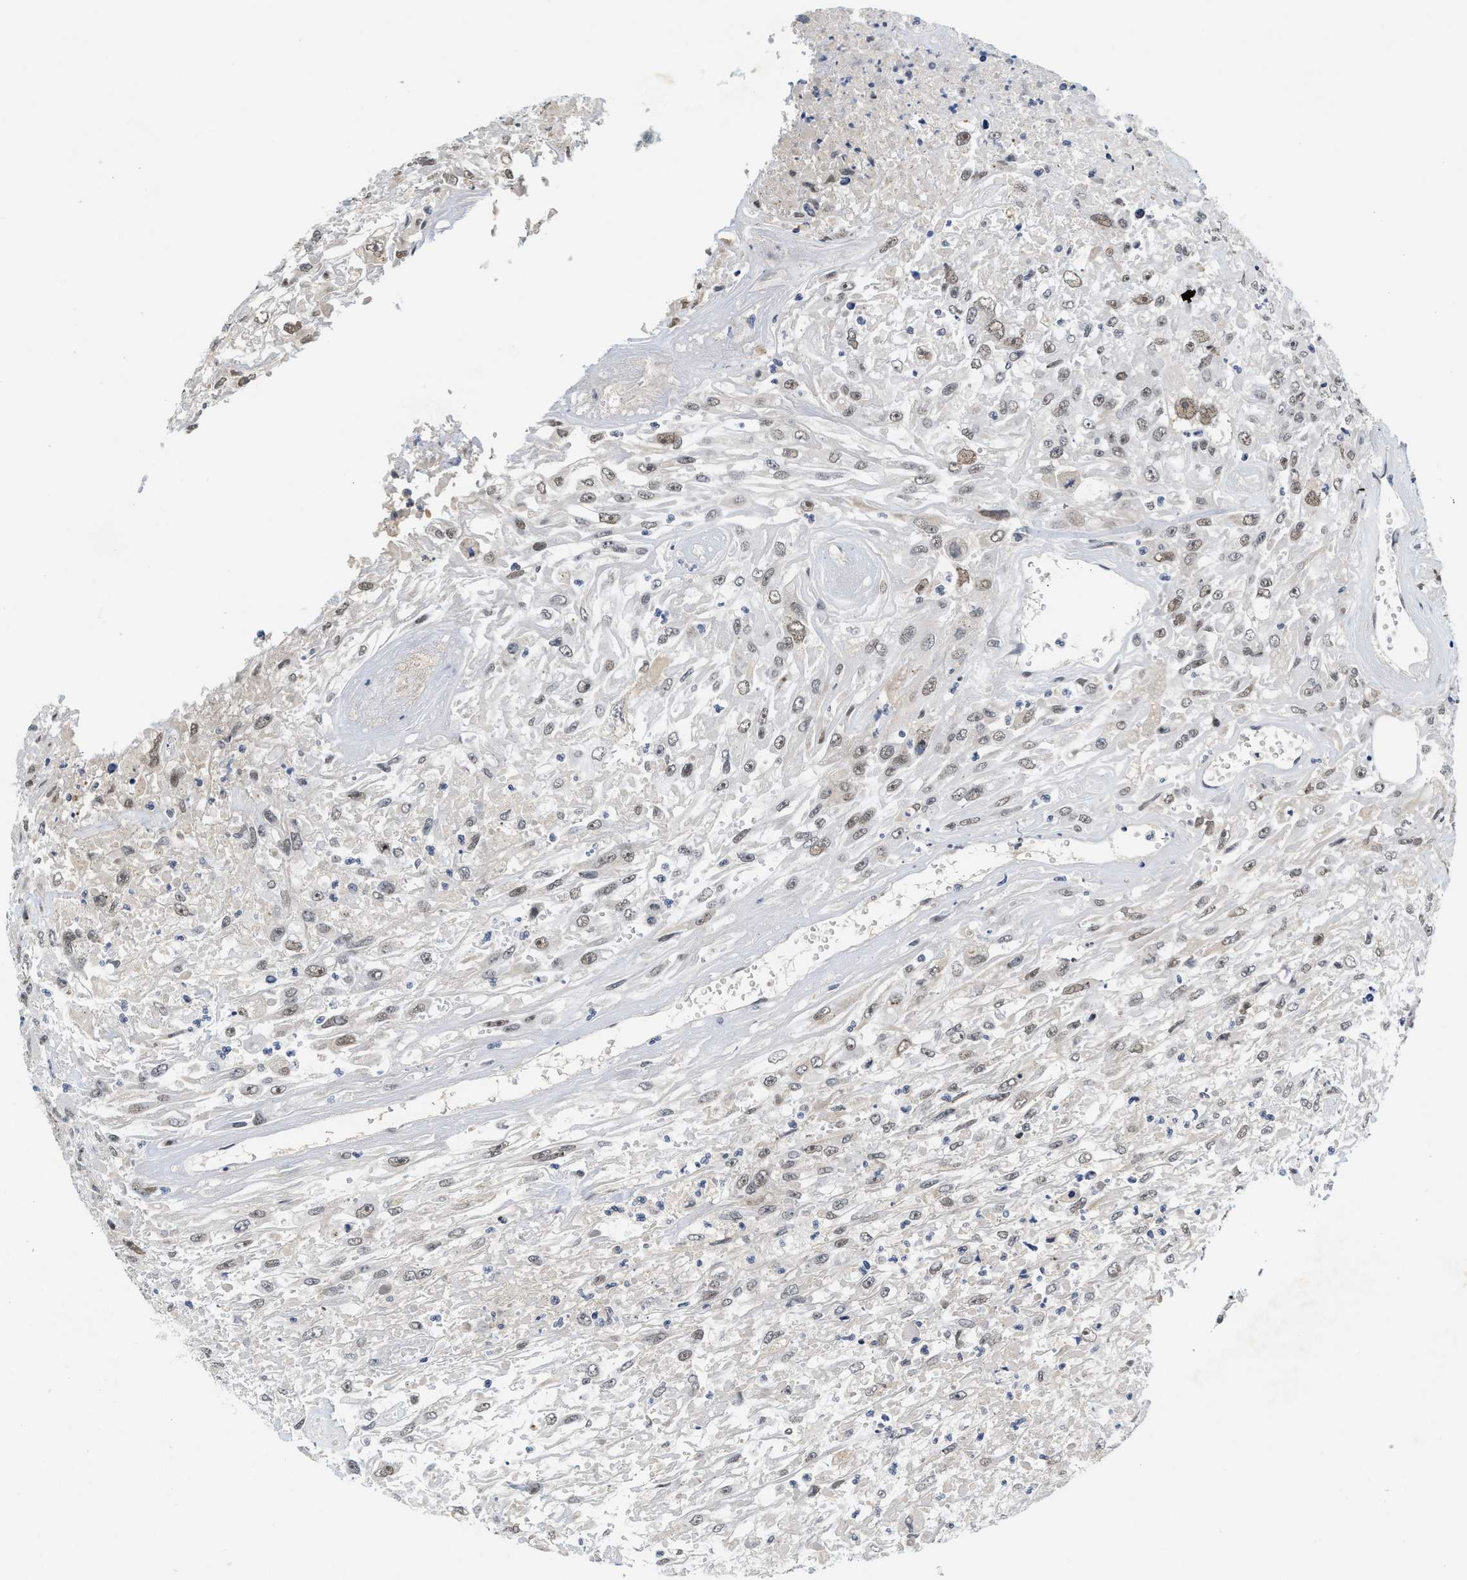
{"staining": {"intensity": "weak", "quantity": "25%-75%", "location": "nuclear"}, "tissue": "urothelial cancer", "cell_type": "Tumor cells", "image_type": "cancer", "snomed": [{"axis": "morphology", "description": "Urothelial carcinoma, High grade"}, {"axis": "topography", "description": "Urinary bladder"}], "caption": "DAB (3,3'-diaminobenzidine) immunohistochemical staining of urothelial carcinoma (high-grade) demonstrates weak nuclear protein expression in about 25%-75% of tumor cells. Nuclei are stained in blue.", "gene": "INIP", "patient": {"sex": "male", "age": 46}}